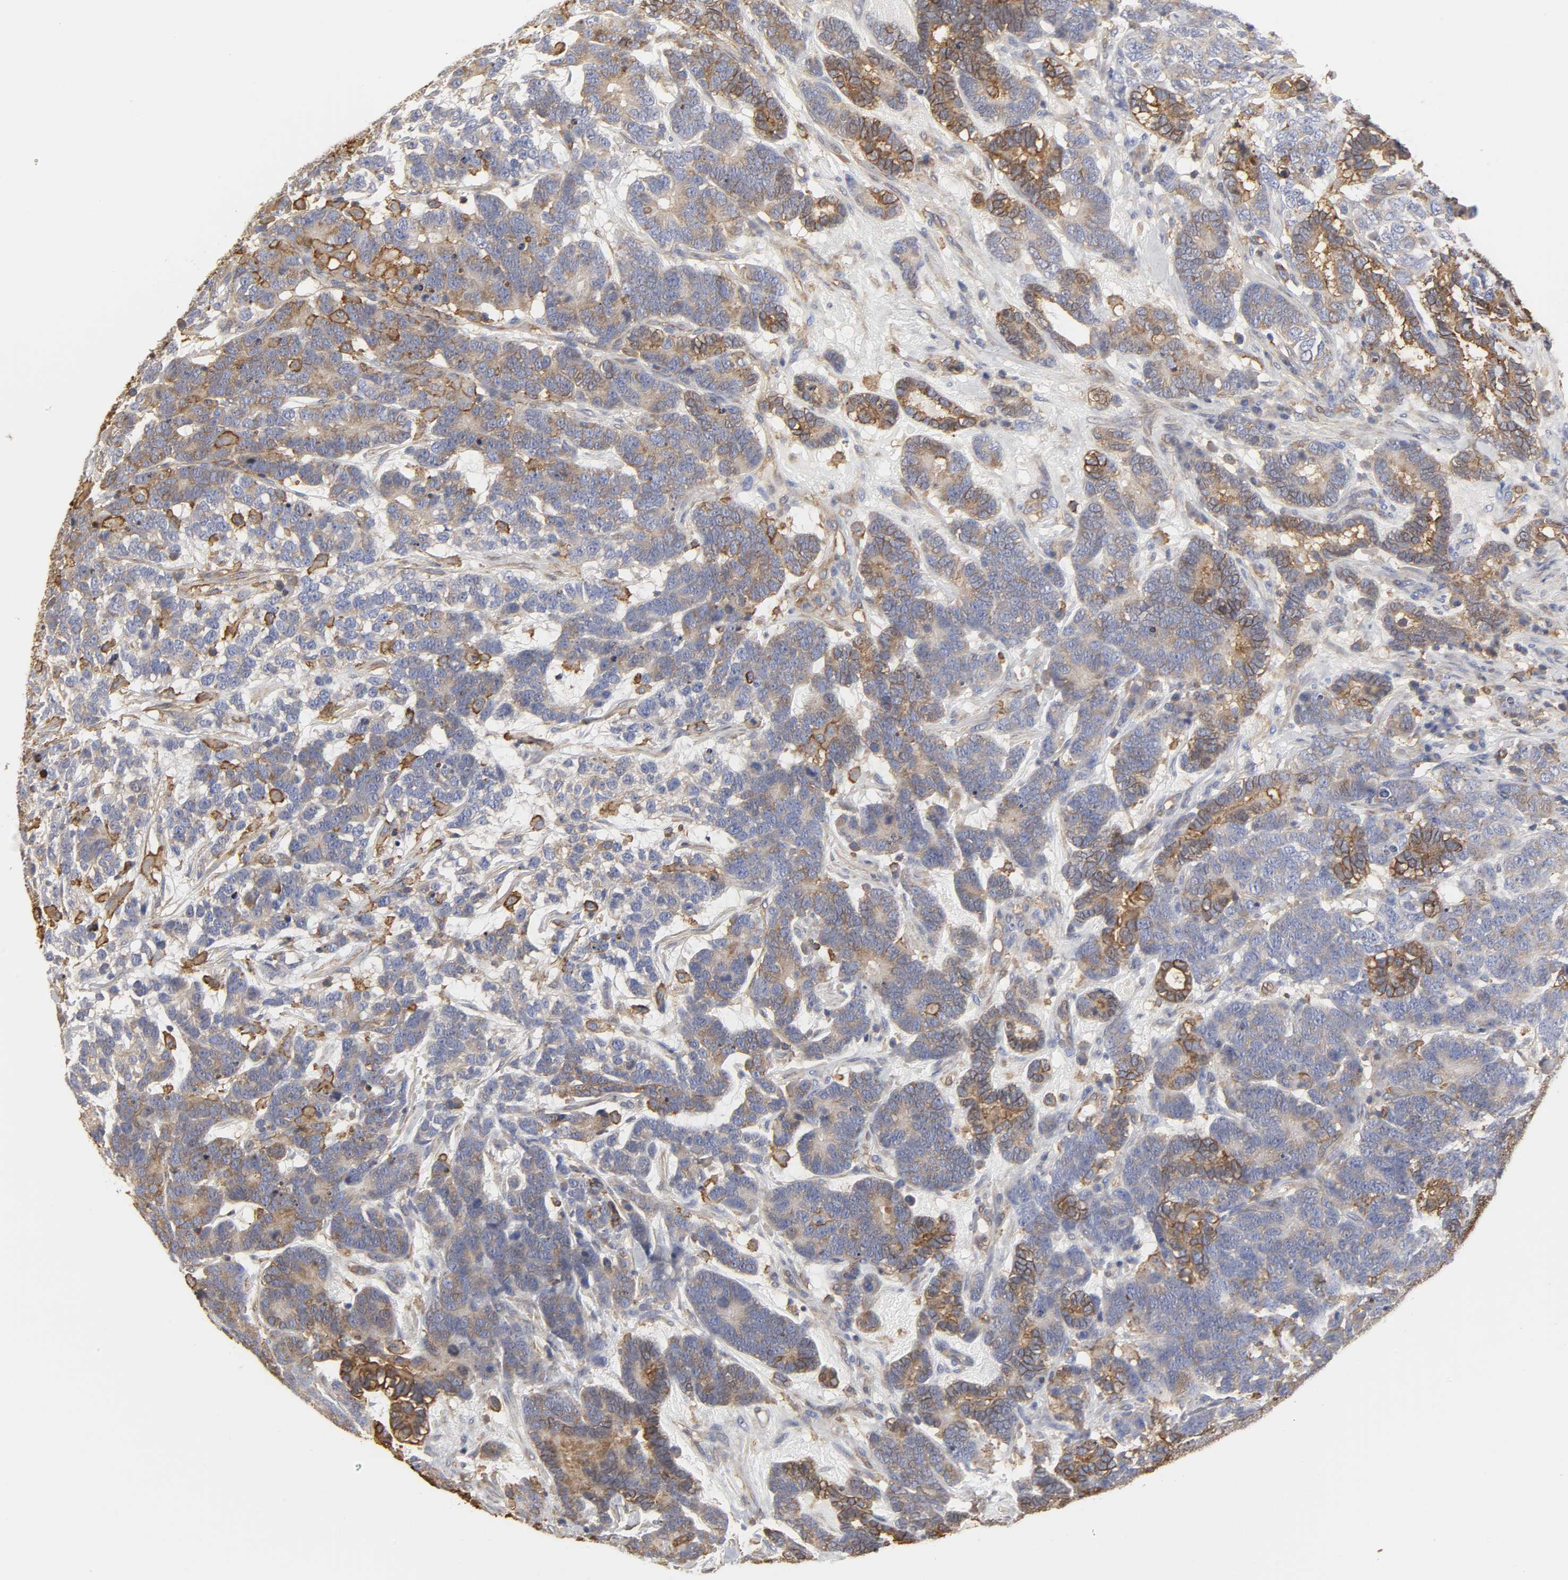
{"staining": {"intensity": "moderate", "quantity": "25%-75%", "location": "cytoplasmic/membranous"}, "tissue": "testis cancer", "cell_type": "Tumor cells", "image_type": "cancer", "snomed": [{"axis": "morphology", "description": "Carcinoma, Embryonal, NOS"}, {"axis": "topography", "description": "Testis"}], "caption": "A photomicrograph showing moderate cytoplasmic/membranous expression in about 25%-75% of tumor cells in testis cancer, as visualized by brown immunohistochemical staining.", "gene": "ANXA2", "patient": {"sex": "male", "age": 26}}